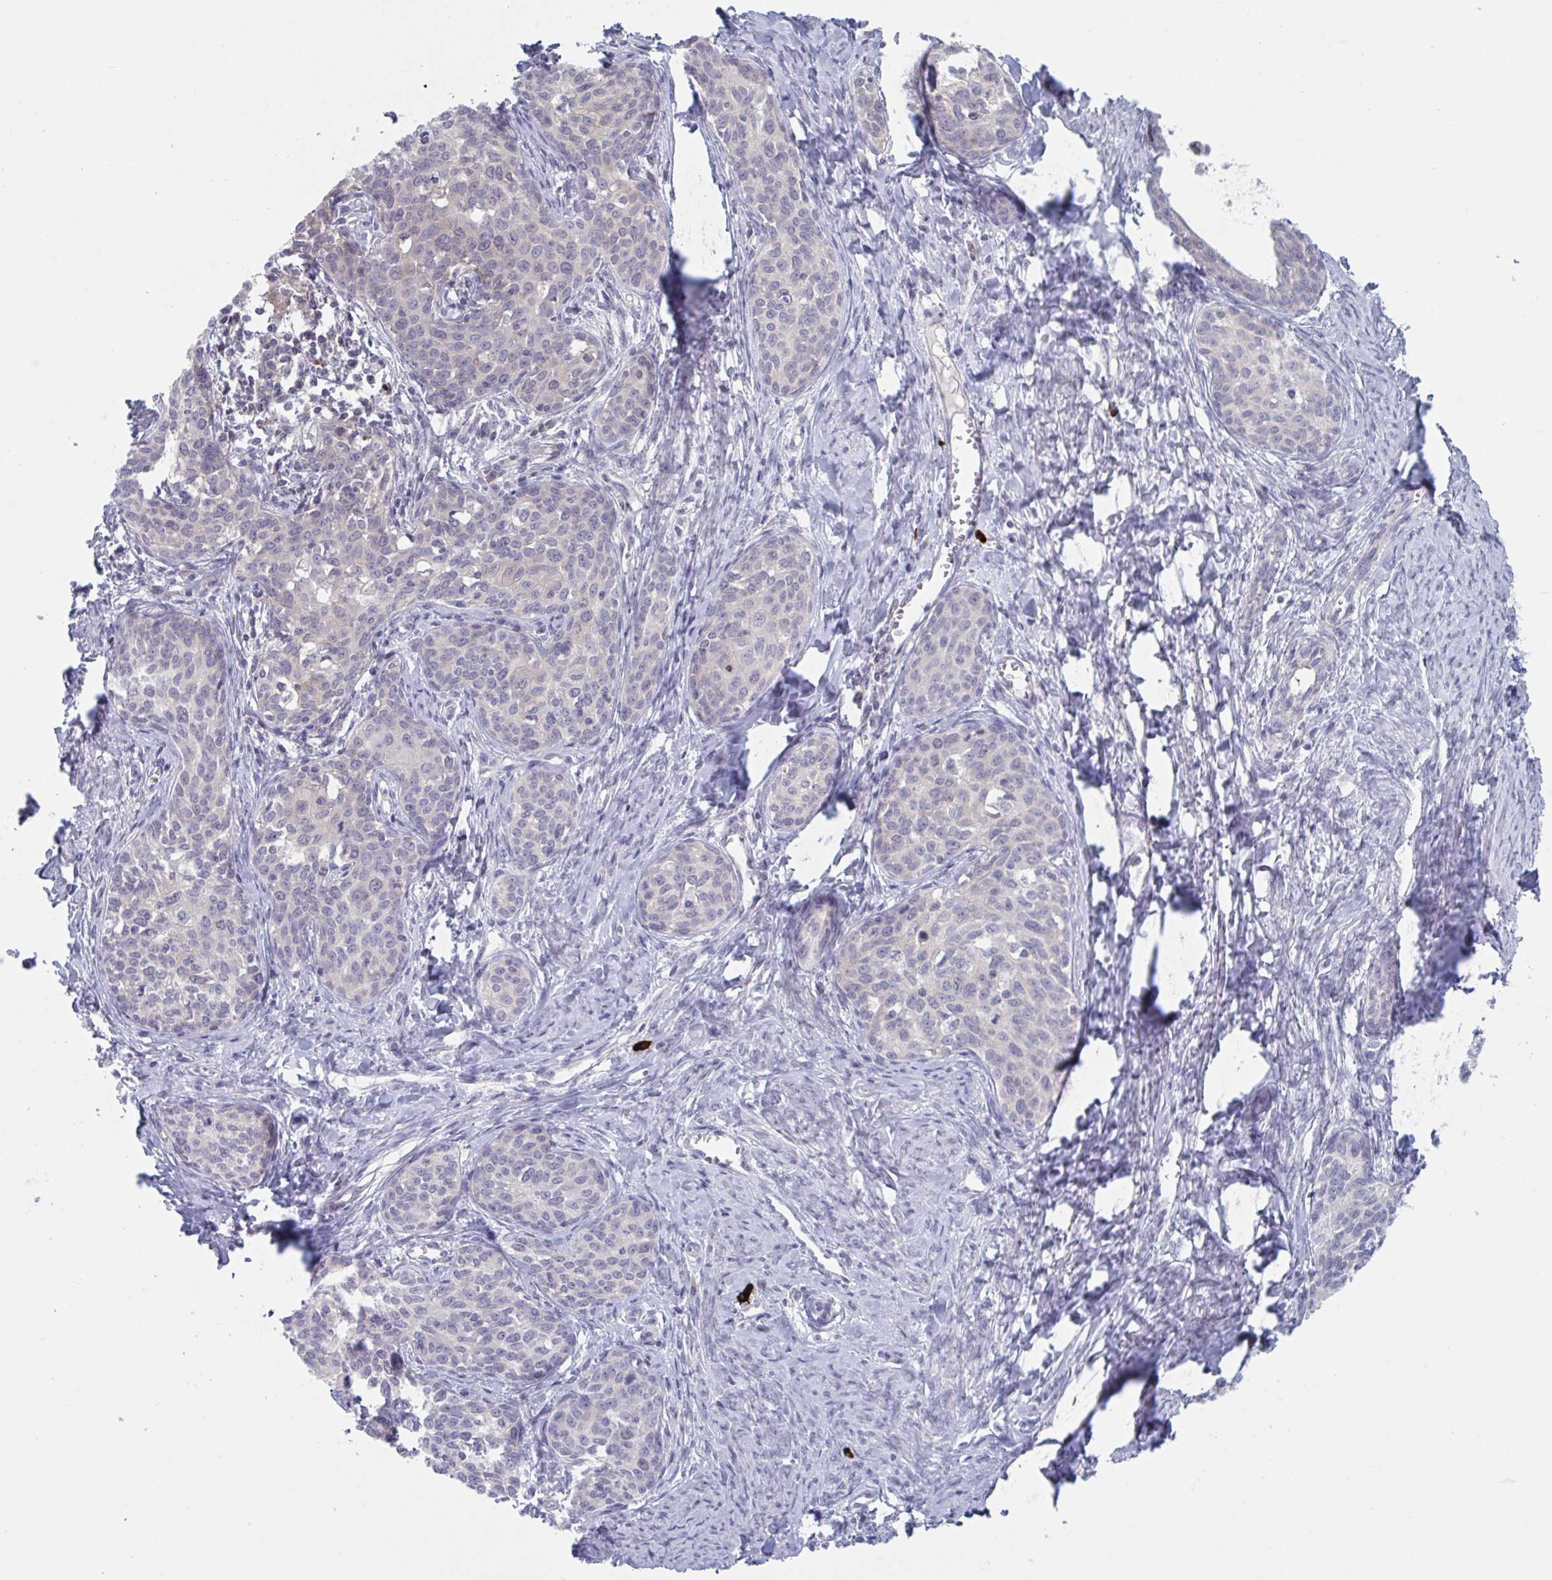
{"staining": {"intensity": "negative", "quantity": "none", "location": "none"}, "tissue": "cervical cancer", "cell_type": "Tumor cells", "image_type": "cancer", "snomed": [{"axis": "morphology", "description": "Squamous cell carcinoma, NOS"}, {"axis": "morphology", "description": "Adenocarcinoma, NOS"}, {"axis": "topography", "description": "Cervix"}], "caption": "A high-resolution image shows immunohistochemistry (IHC) staining of cervical cancer, which shows no significant positivity in tumor cells.", "gene": "STK26", "patient": {"sex": "female", "age": 52}}